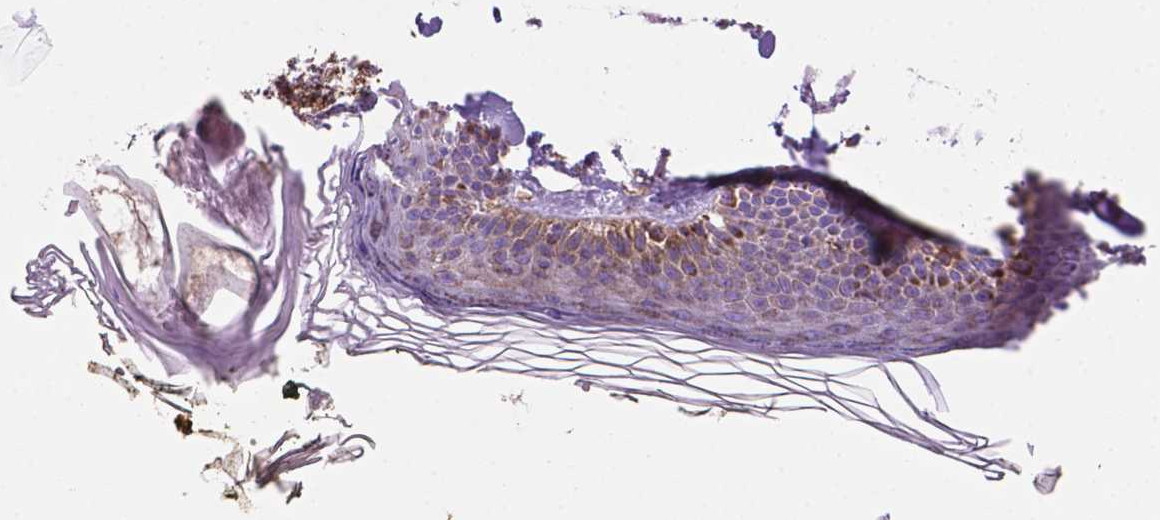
{"staining": {"intensity": "strong", "quantity": ">75%", "location": "cytoplasmic/membranous"}, "tissue": "skin", "cell_type": "Fibroblasts", "image_type": "normal", "snomed": [{"axis": "morphology", "description": "Normal tissue, NOS"}, {"axis": "topography", "description": "Skin"}], "caption": "Fibroblasts demonstrate high levels of strong cytoplasmic/membranous expression in about >75% of cells in normal skin.", "gene": "HSPD1", "patient": {"sex": "male", "age": 76}}